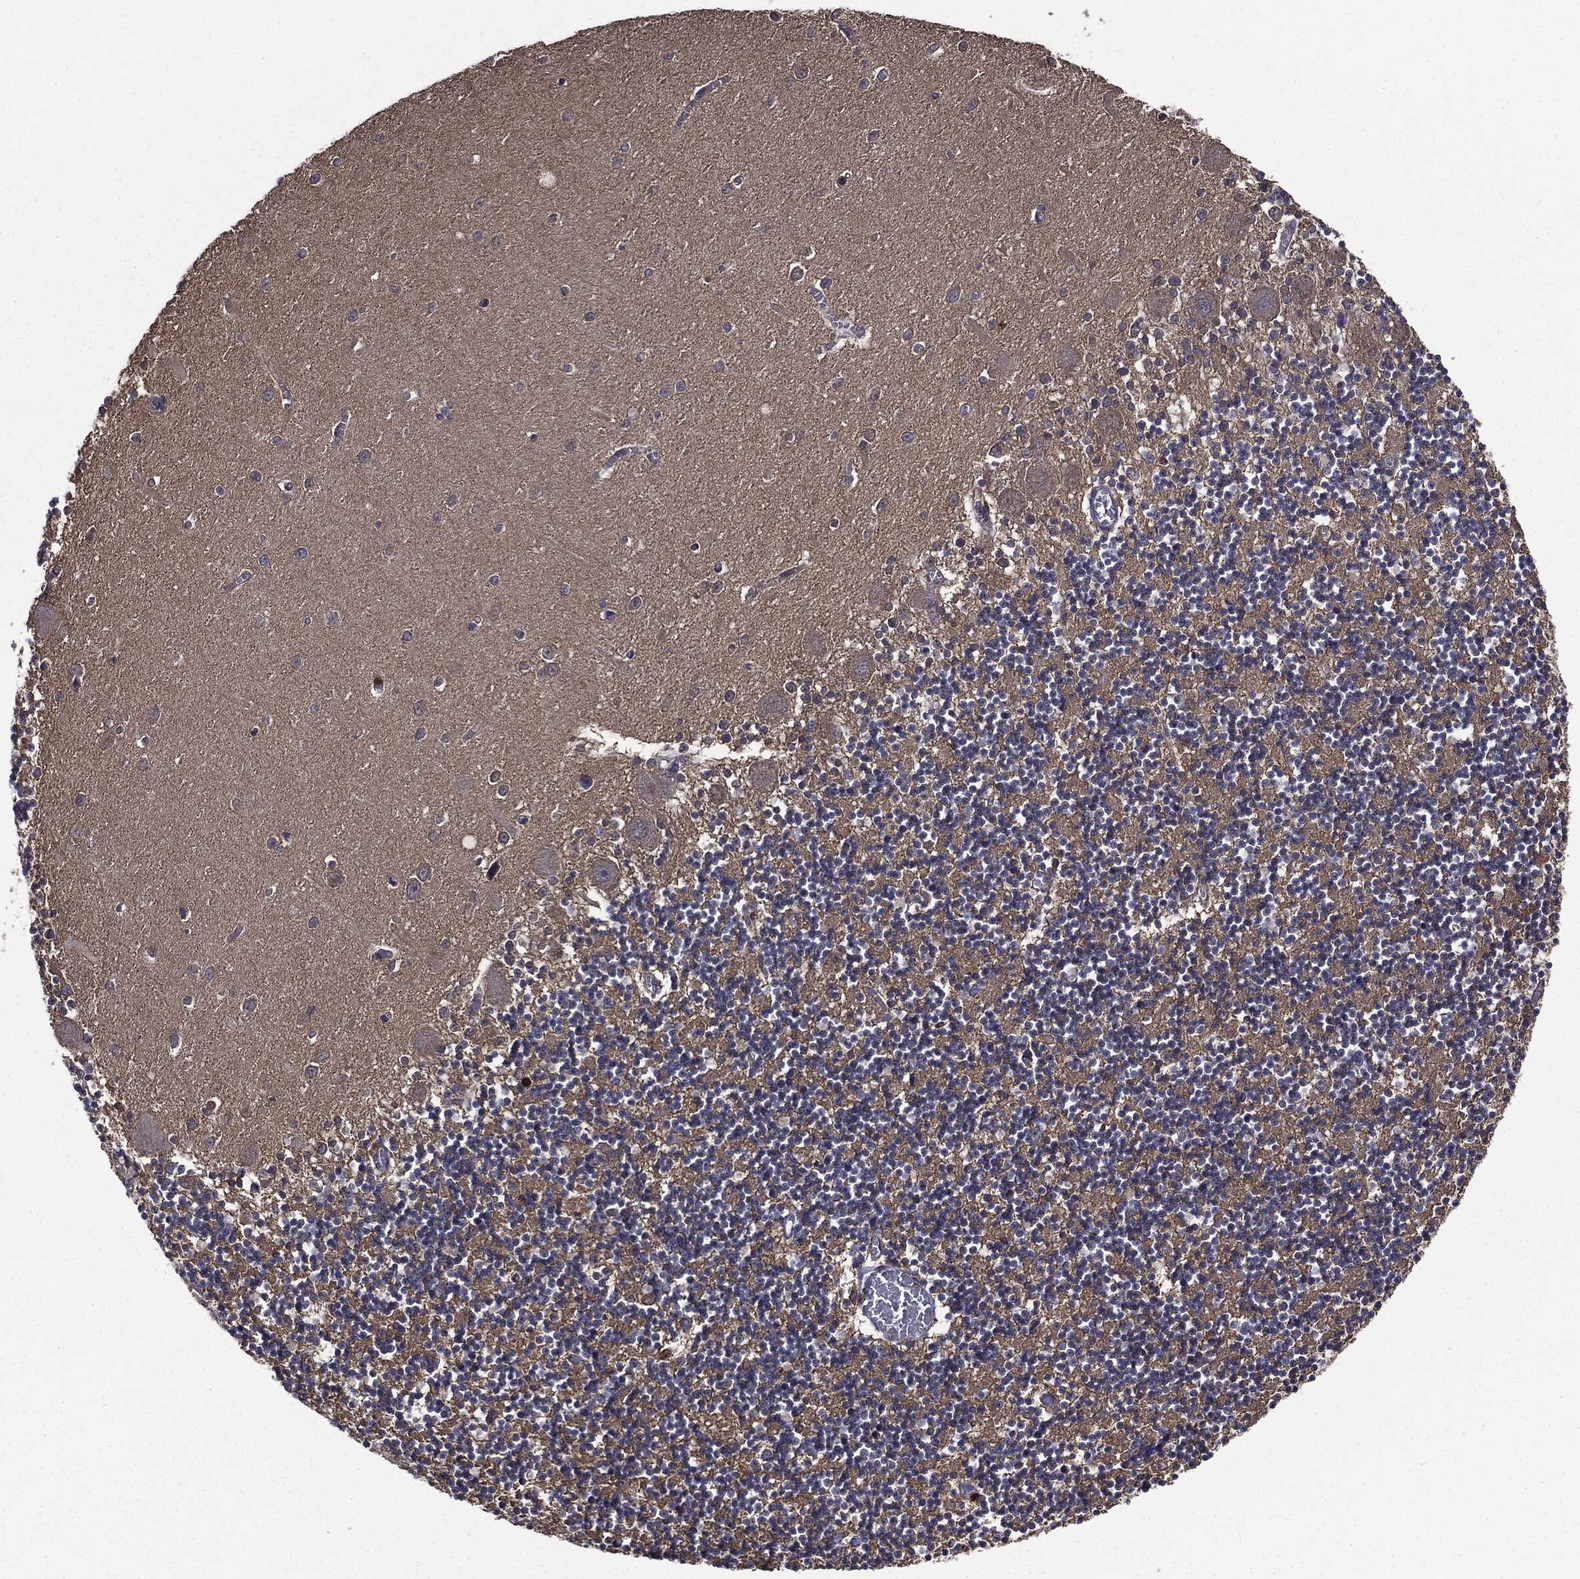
{"staining": {"intensity": "negative", "quantity": "none", "location": "none"}, "tissue": "cerebellum", "cell_type": "Cells in granular layer", "image_type": "normal", "snomed": [{"axis": "morphology", "description": "Normal tissue, NOS"}, {"axis": "topography", "description": "Cerebellum"}], "caption": "A photomicrograph of cerebellum stained for a protein shows no brown staining in cells in granular layer. (DAB (3,3'-diaminobenzidine) immunohistochemistry with hematoxylin counter stain).", "gene": "PDCD6IP", "patient": {"sex": "female", "age": 64}}